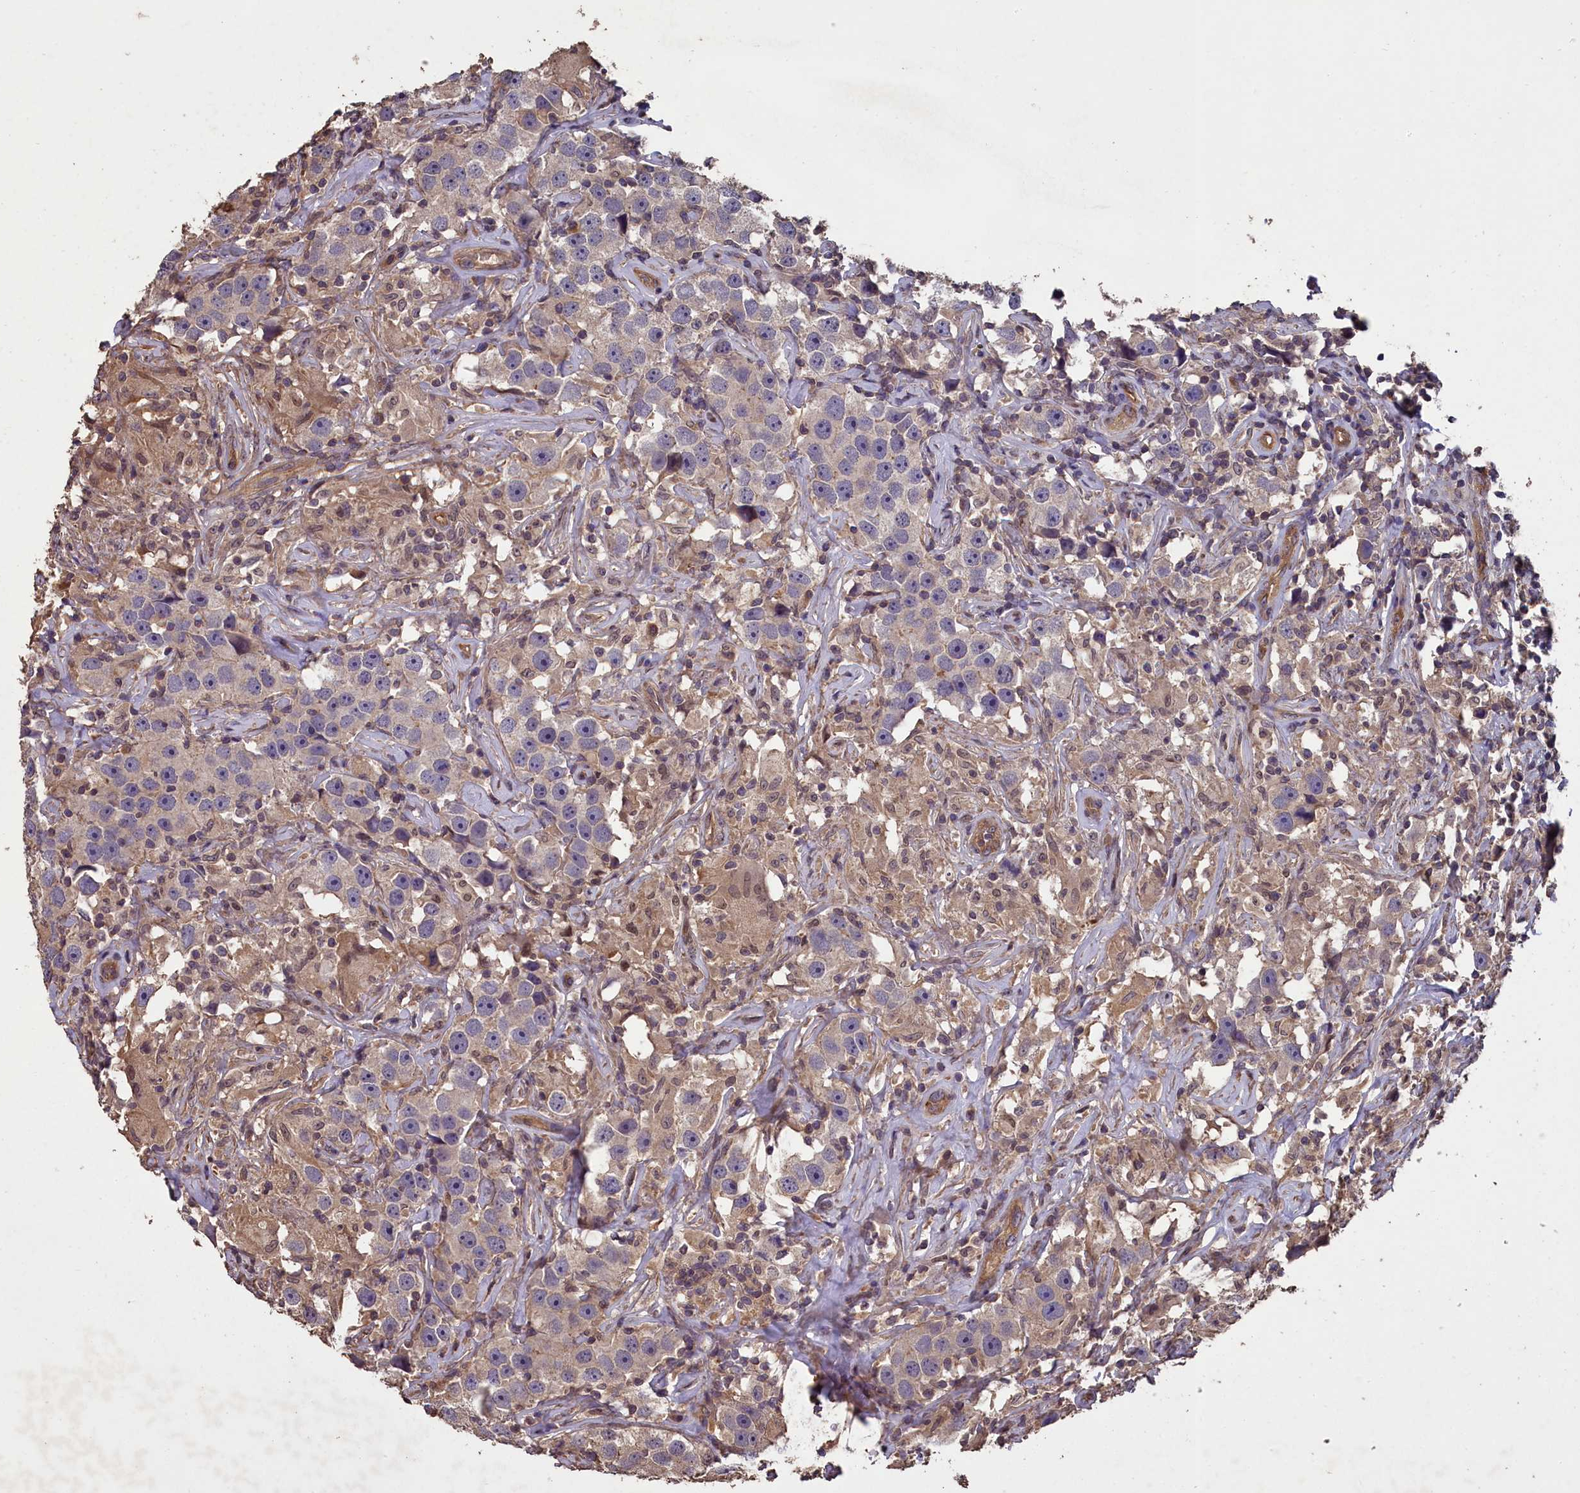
{"staining": {"intensity": "negative", "quantity": "none", "location": "none"}, "tissue": "testis cancer", "cell_type": "Tumor cells", "image_type": "cancer", "snomed": [{"axis": "morphology", "description": "Seminoma, NOS"}, {"axis": "topography", "description": "Testis"}], "caption": "Seminoma (testis) stained for a protein using IHC reveals no positivity tumor cells.", "gene": "CHD9", "patient": {"sex": "male", "age": 49}}